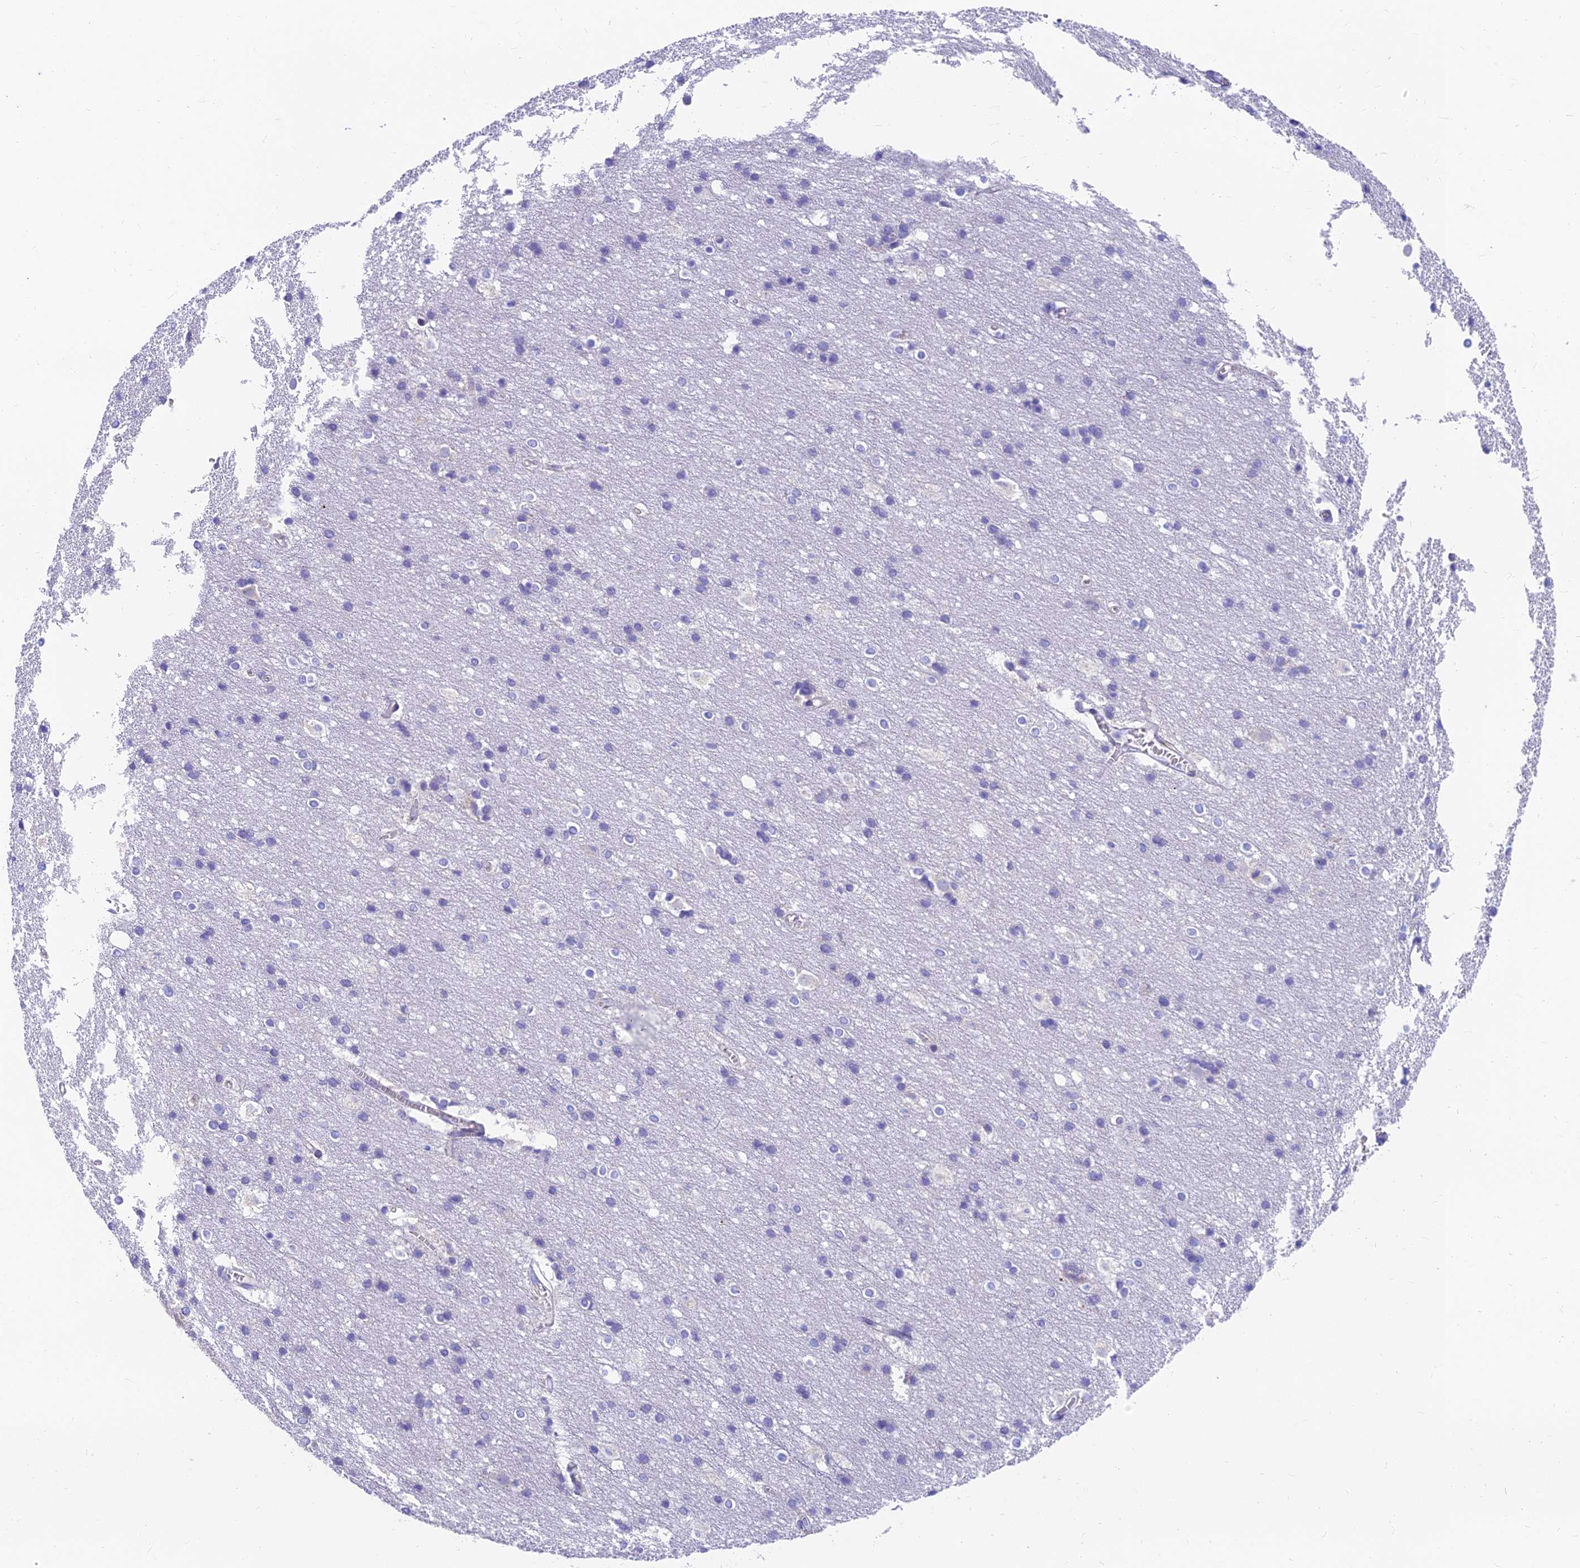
{"staining": {"intensity": "negative", "quantity": "none", "location": "none"}, "tissue": "cerebral cortex", "cell_type": "Endothelial cells", "image_type": "normal", "snomed": [{"axis": "morphology", "description": "Normal tissue, NOS"}, {"axis": "topography", "description": "Cerebral cortex"}], "caption": "This is a photomicrograph of IHC staining of unremarkable cerebral cortex, which shows no staining in endothelial cells.", "gene": "MVB12A", "patient": {"sex": "male", "age": 54}}